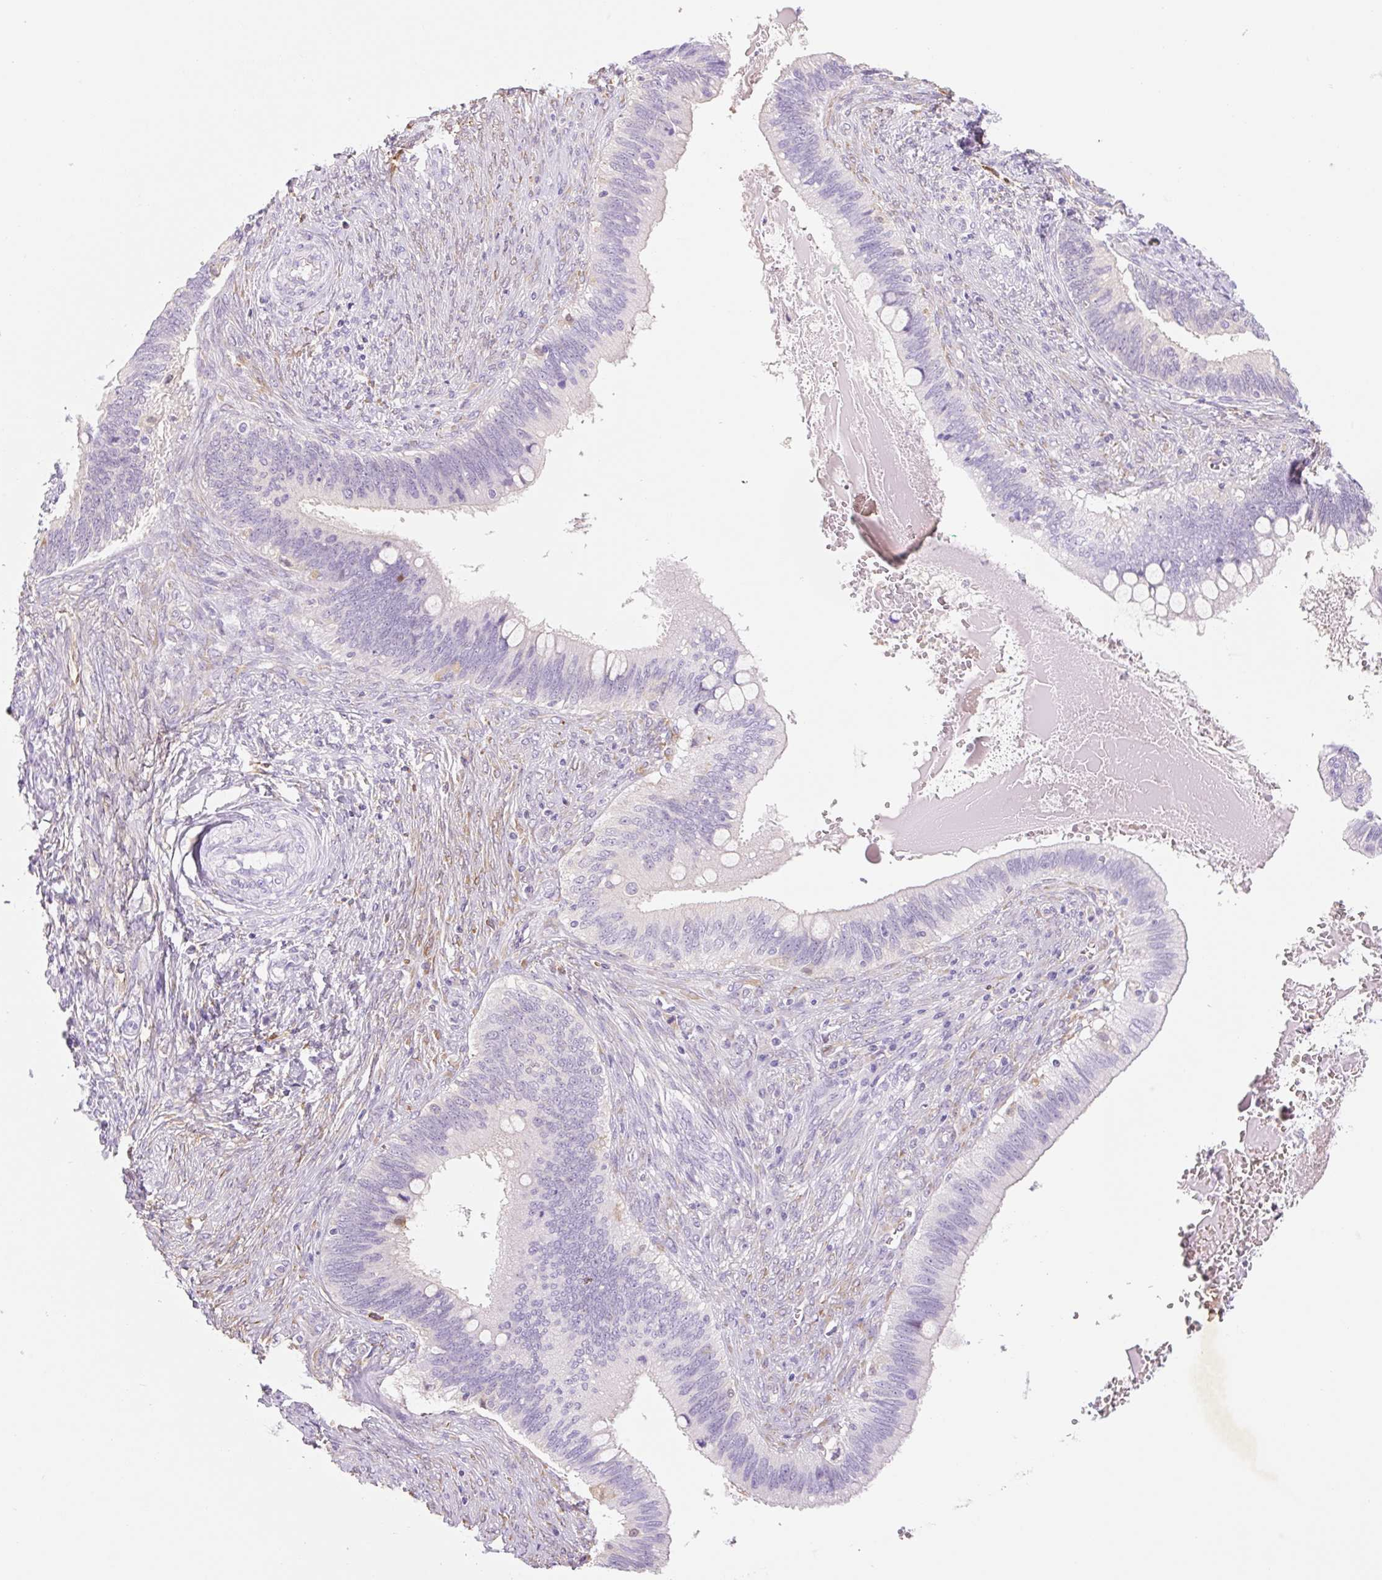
{"staining": {"intensity": "weak", "quantity": "<25%", "location": "cytoplasmic/membranous"}, "tissue": "cervical cancer", "cell_type": "Tumor cells", "image_type": "cancer", "snomed": [{"axis": "morphology", "description": "Adenocarcinoma, NOS"}, {"axis": "topography", "description": "Cervix"}], "caption": "DAB immunohistochemical staining of human cervical cancer reveals no significant expression in tumor cells.", "gene": "FABP5", "patient": {"sex": "female", "age": 42}}